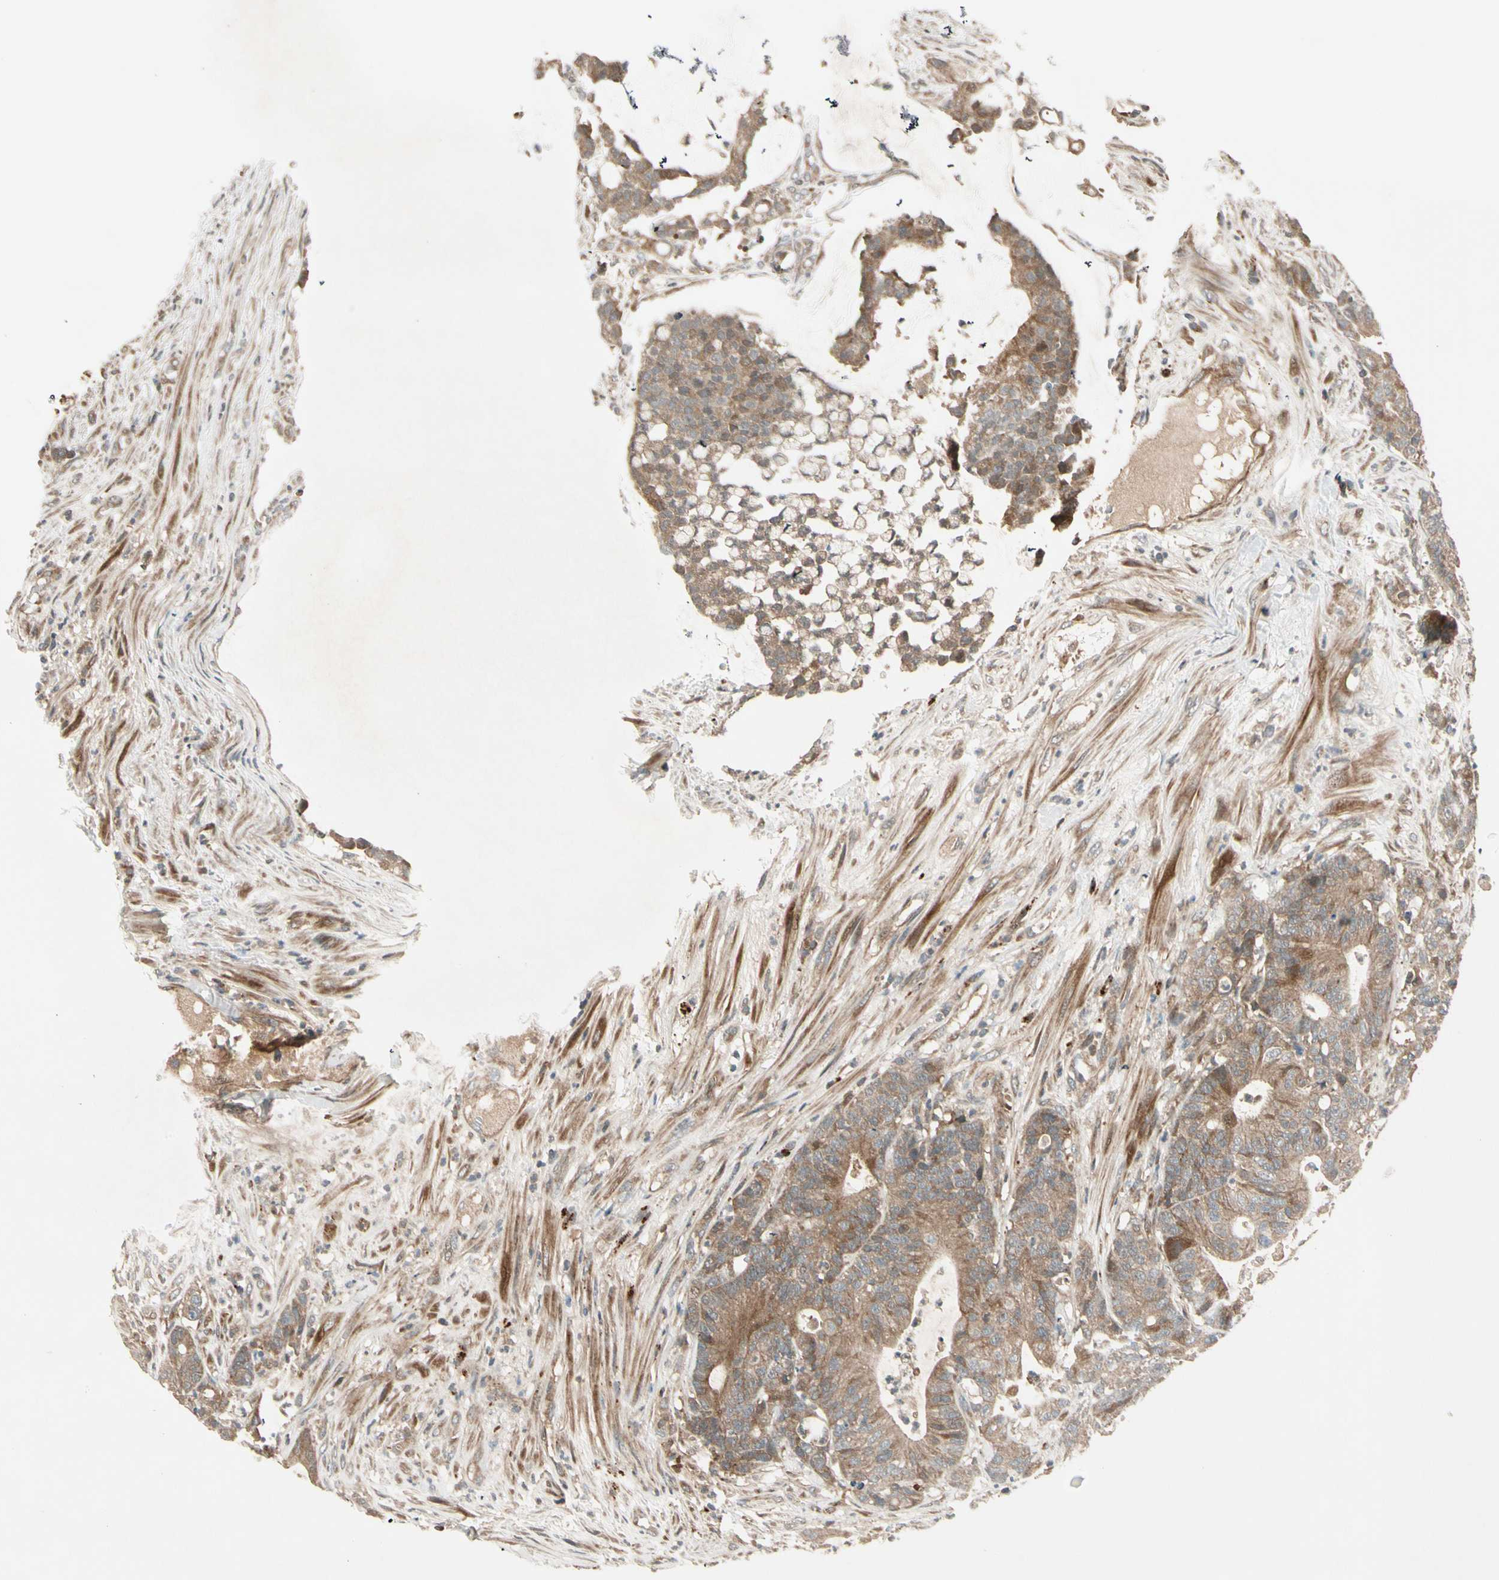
{"staining": {"intensity": "moderate", "quantity": ">75%", "location": "cytoplasmic/membranous"}, "tissue": "colorectal cancer", "cell_type": "Tumor cells", "image_type": "cancer", "snomed": [{"axis": "morphology", "description": "Adenocarcinoma, NOS"}, {"axis": "topography", "description": "Colon"}], "caption": "A histopathology image showing moderate cytoplasmic/membranous positivity in approximately >75% of tumor cells in adenocarcinoma (colorectal), as visualized by brown immunohistochemical staining.", "gene": "ACVR1C", "patient": {"sex": "female", "age": 84}}